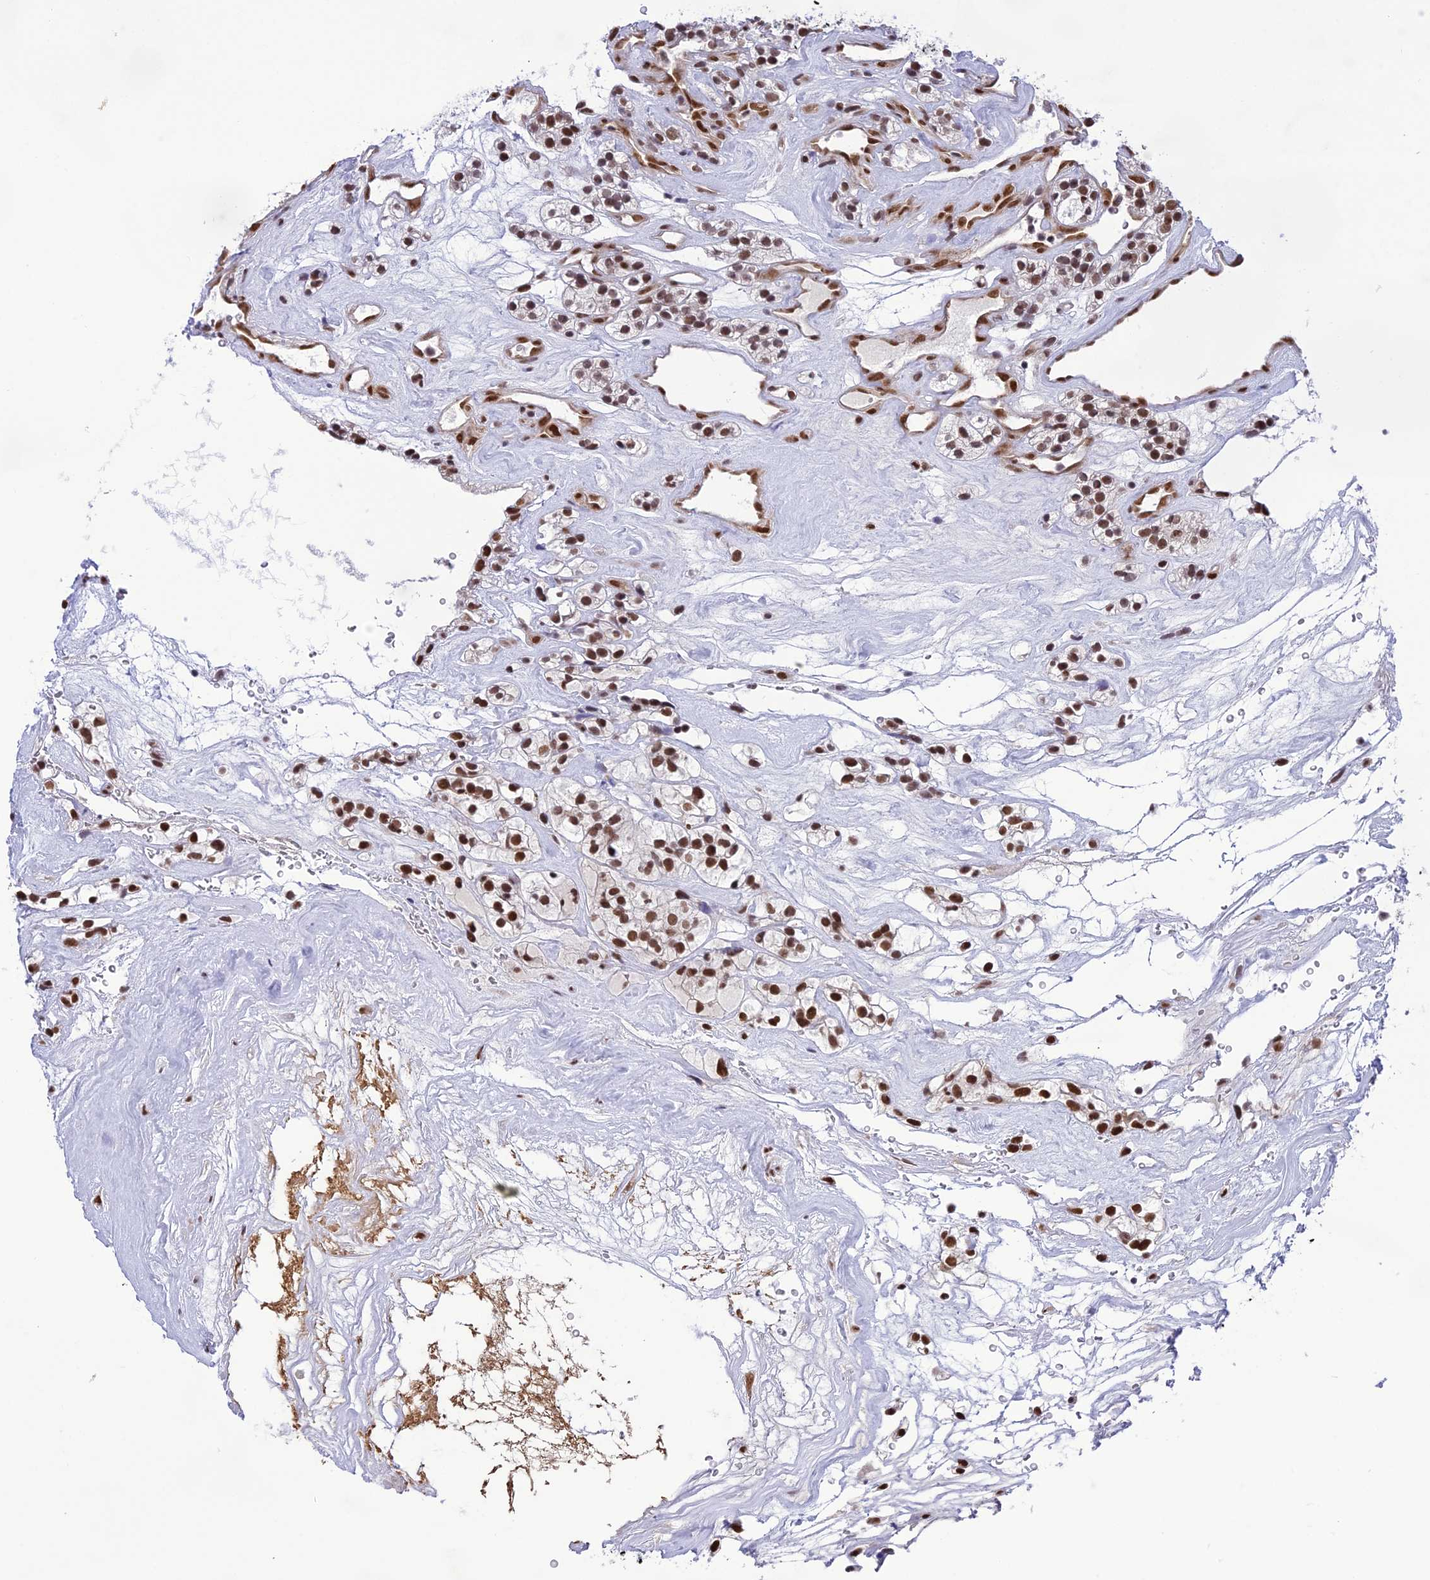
{"staining": {"intensity": "strong", "quantity": ">75%", "location": "nuclear"}, "tissue": "renal cancer", "cell_type": "Tumor cells", "image_type": "cancer", "snomed": [{"axis": "morphology", "description": "Adenocarcinoma, NOS"}, {"axis": "topography", "description": "Kidney"}], "caption": "Protein staining of renal cancer (adenocarcinoma) tissue displays strong nuclear positivity in approximately >75% of tumor cells.", "gene": "DDX1", "patient": {"sex": "female", "age": 57}}